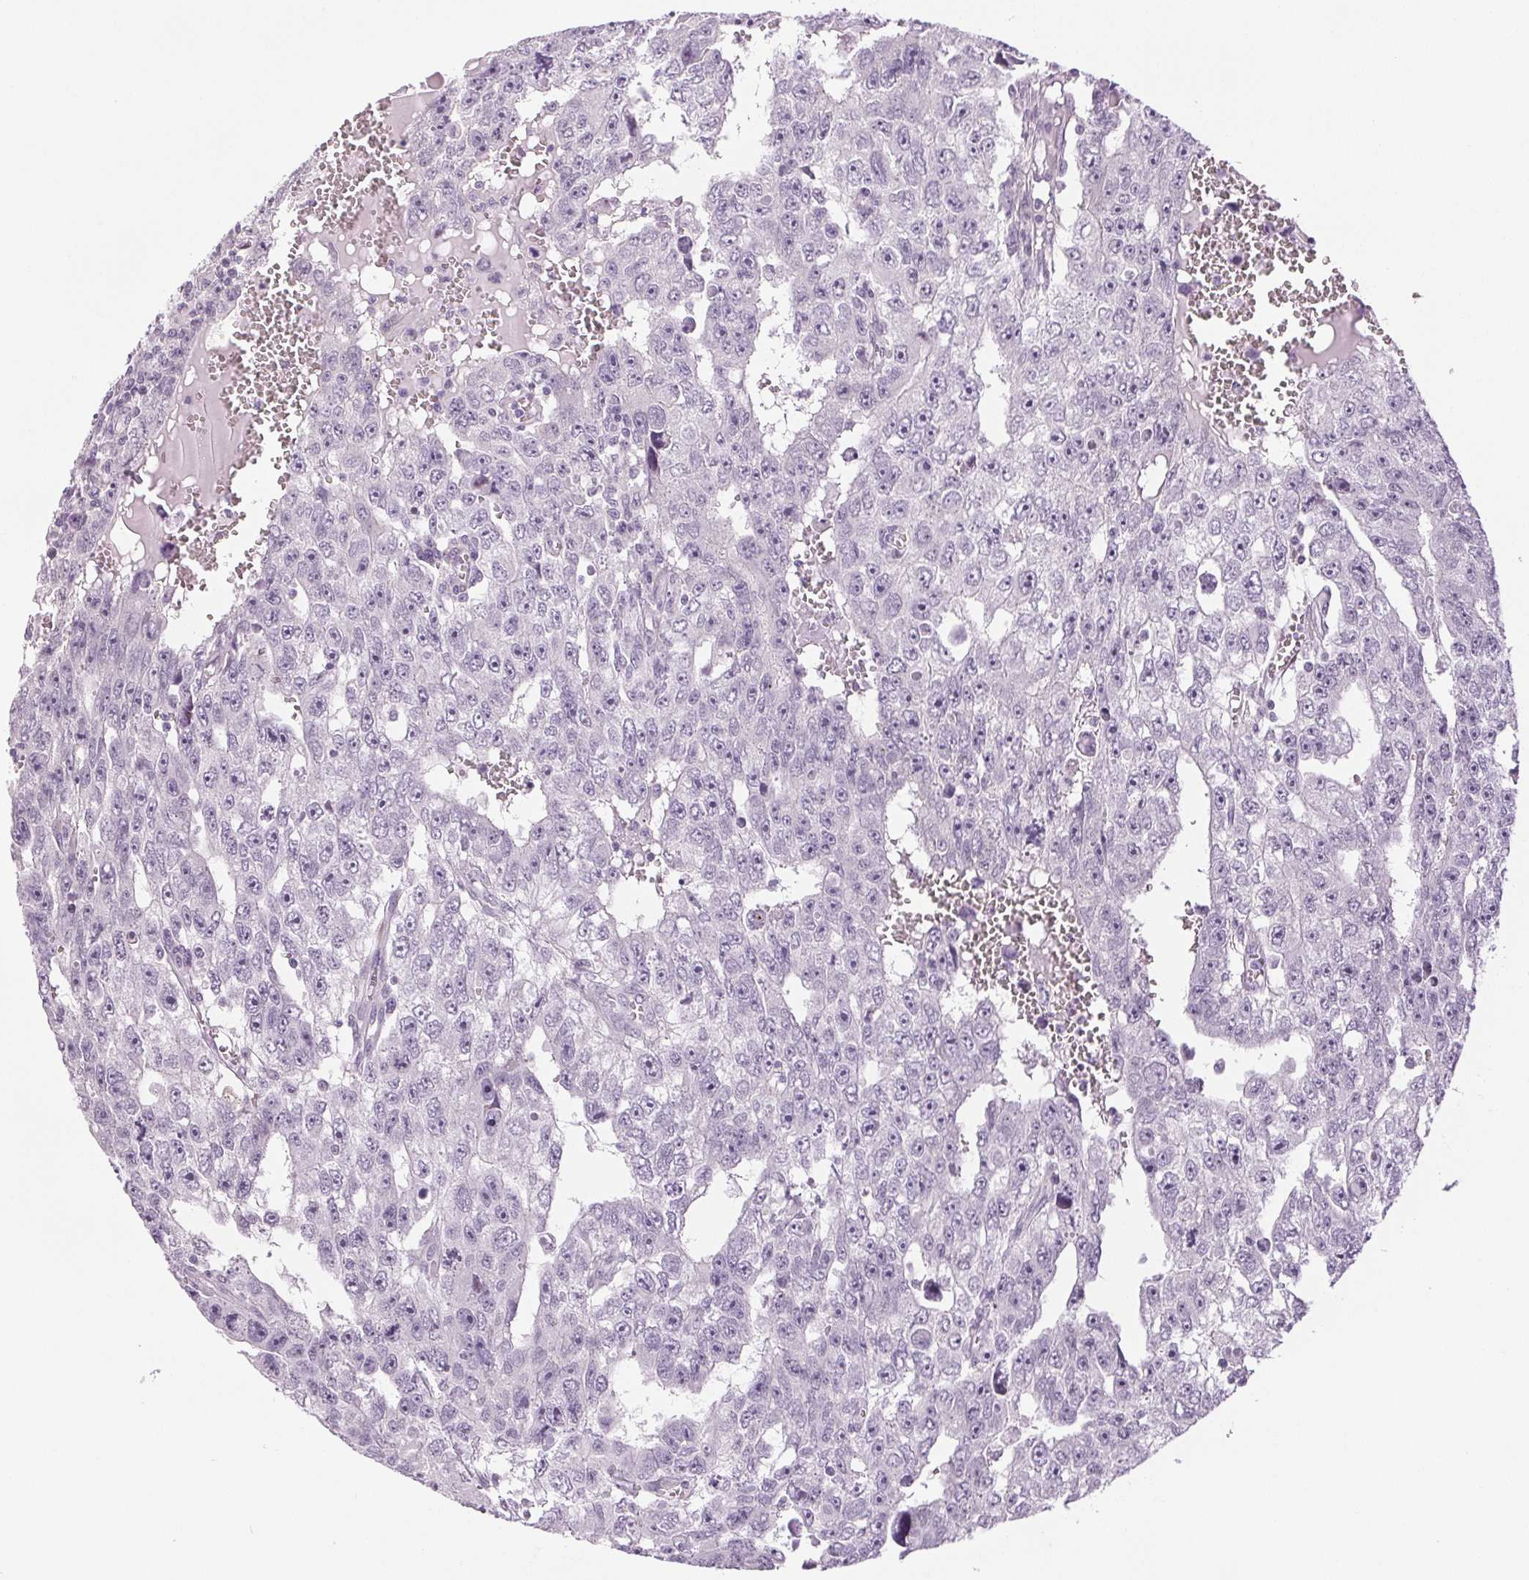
{"staining": {"intensity": "negative", "quantity": "none", "location": "none"}, "tissue": "testis cancer", "cell_type": "Tumor cells", "image_type": "cancer", "snomed": [{"axis": "morphology", "description": "Carcinoma, Embryonal, NOS"}, {"axis": "topography", "description": "Testis"}], "caption": "High power microscopy micrograph of an immunohistochemistry (IHC) micrograph of embryonal carcinoma (testis), revealing no significant positivity in tumor cells.", "gene": "DNAJC6", "patient": {"sex": "male", "age": 20}}